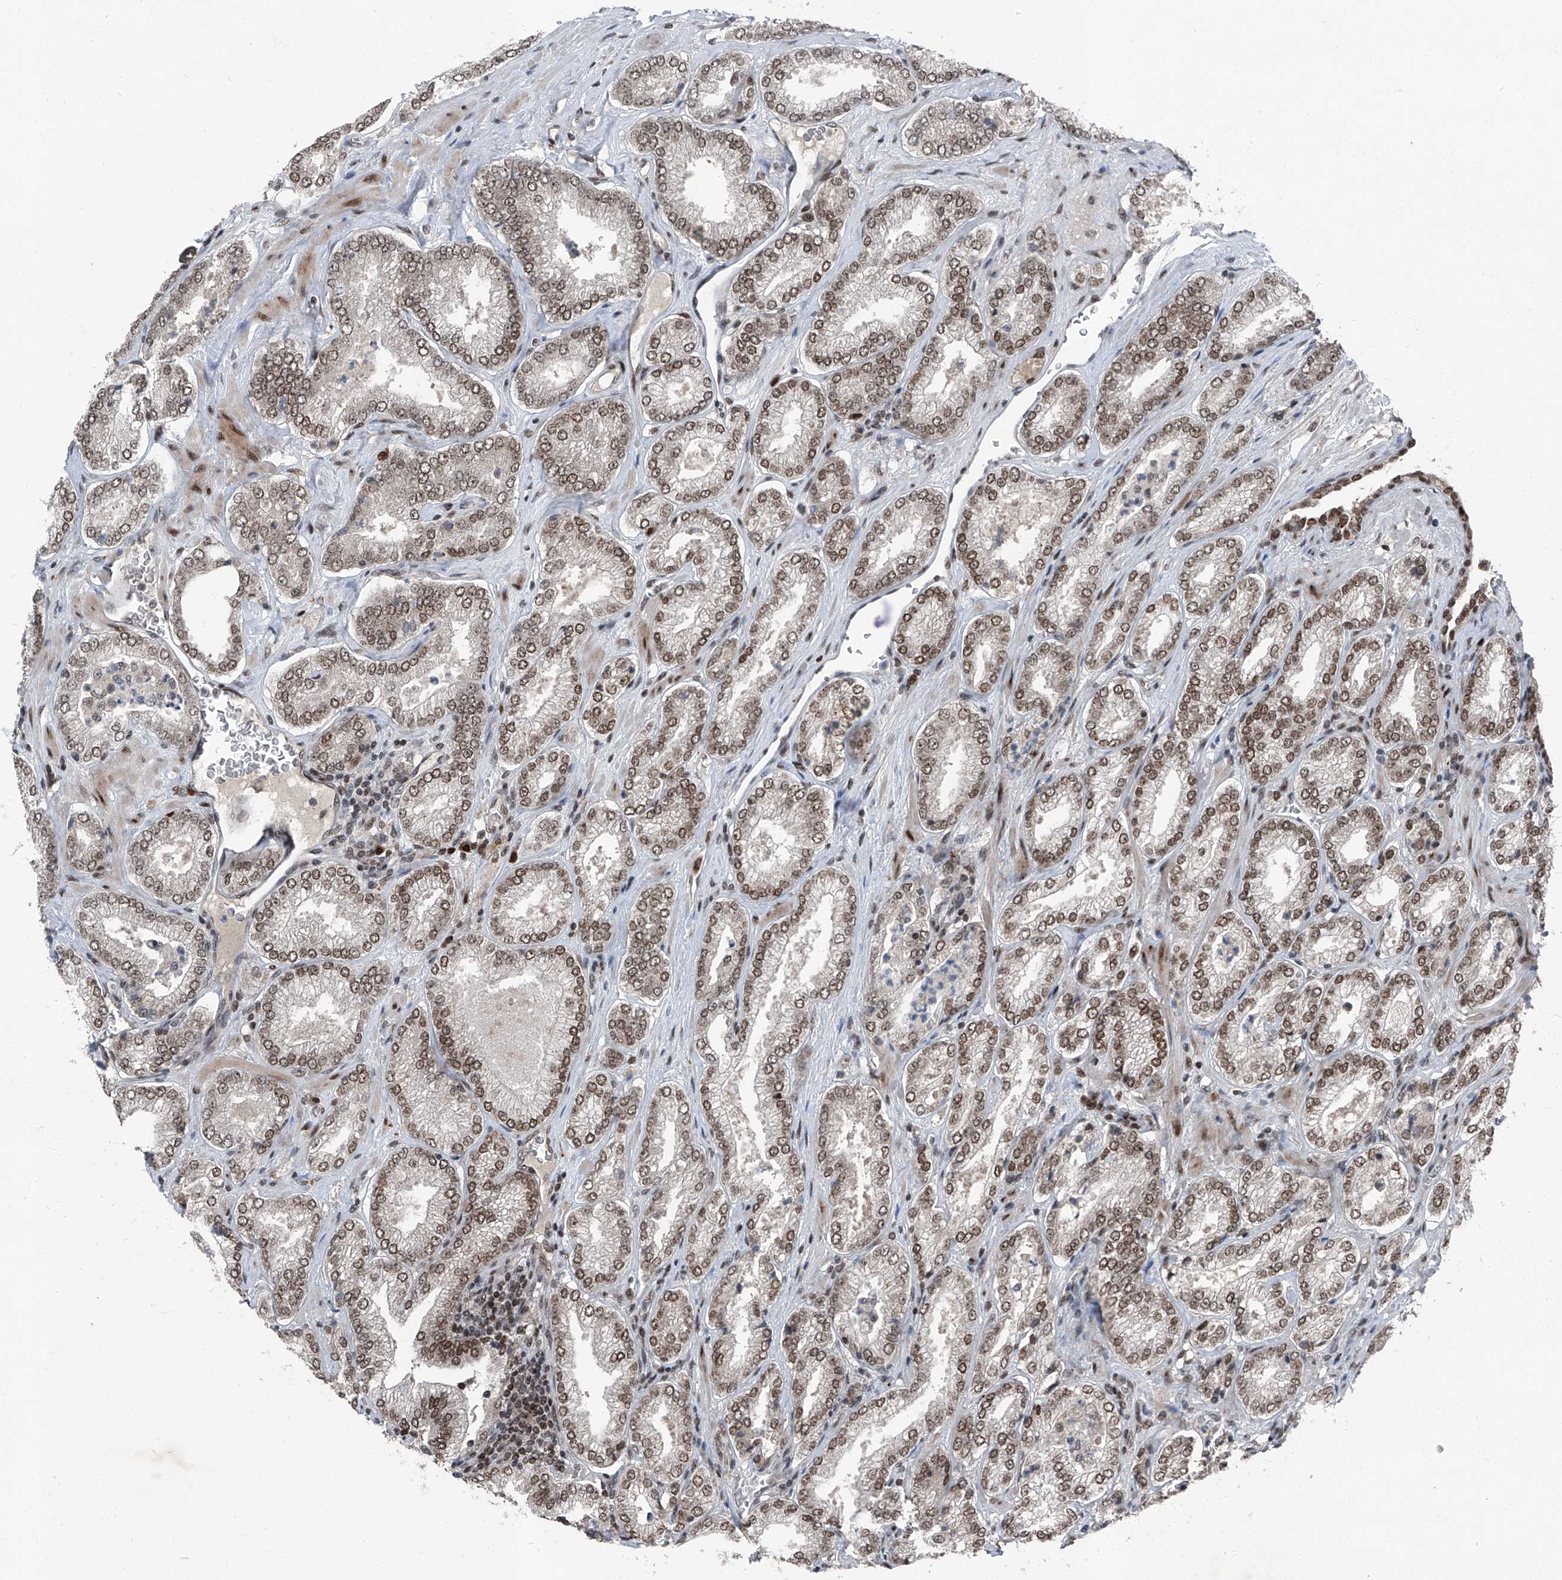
{"staining": {"intensity": "moderate", "quantity": ">75%", "location": "nuclear"}, "tissue": "prostate cancer", "cell_type": "Tumor cells", "image_type": "cancer", "snomed": [{"axis": "morphology", "description": "Adenocarcinoma, Low grade"}, {"axis": "topography", "description": "Prostate"}], "caption": "Immunohistochemistry (IHC) micrograph of human adenocarcinoma (low-grade) (prostate) stained for a protein (brown), which reveals medium levels of moderate nuclear positivity in approximately >75% of tumor cells.", "gene": "BMI1", "patient": {"sex": "male", "age": 62}}